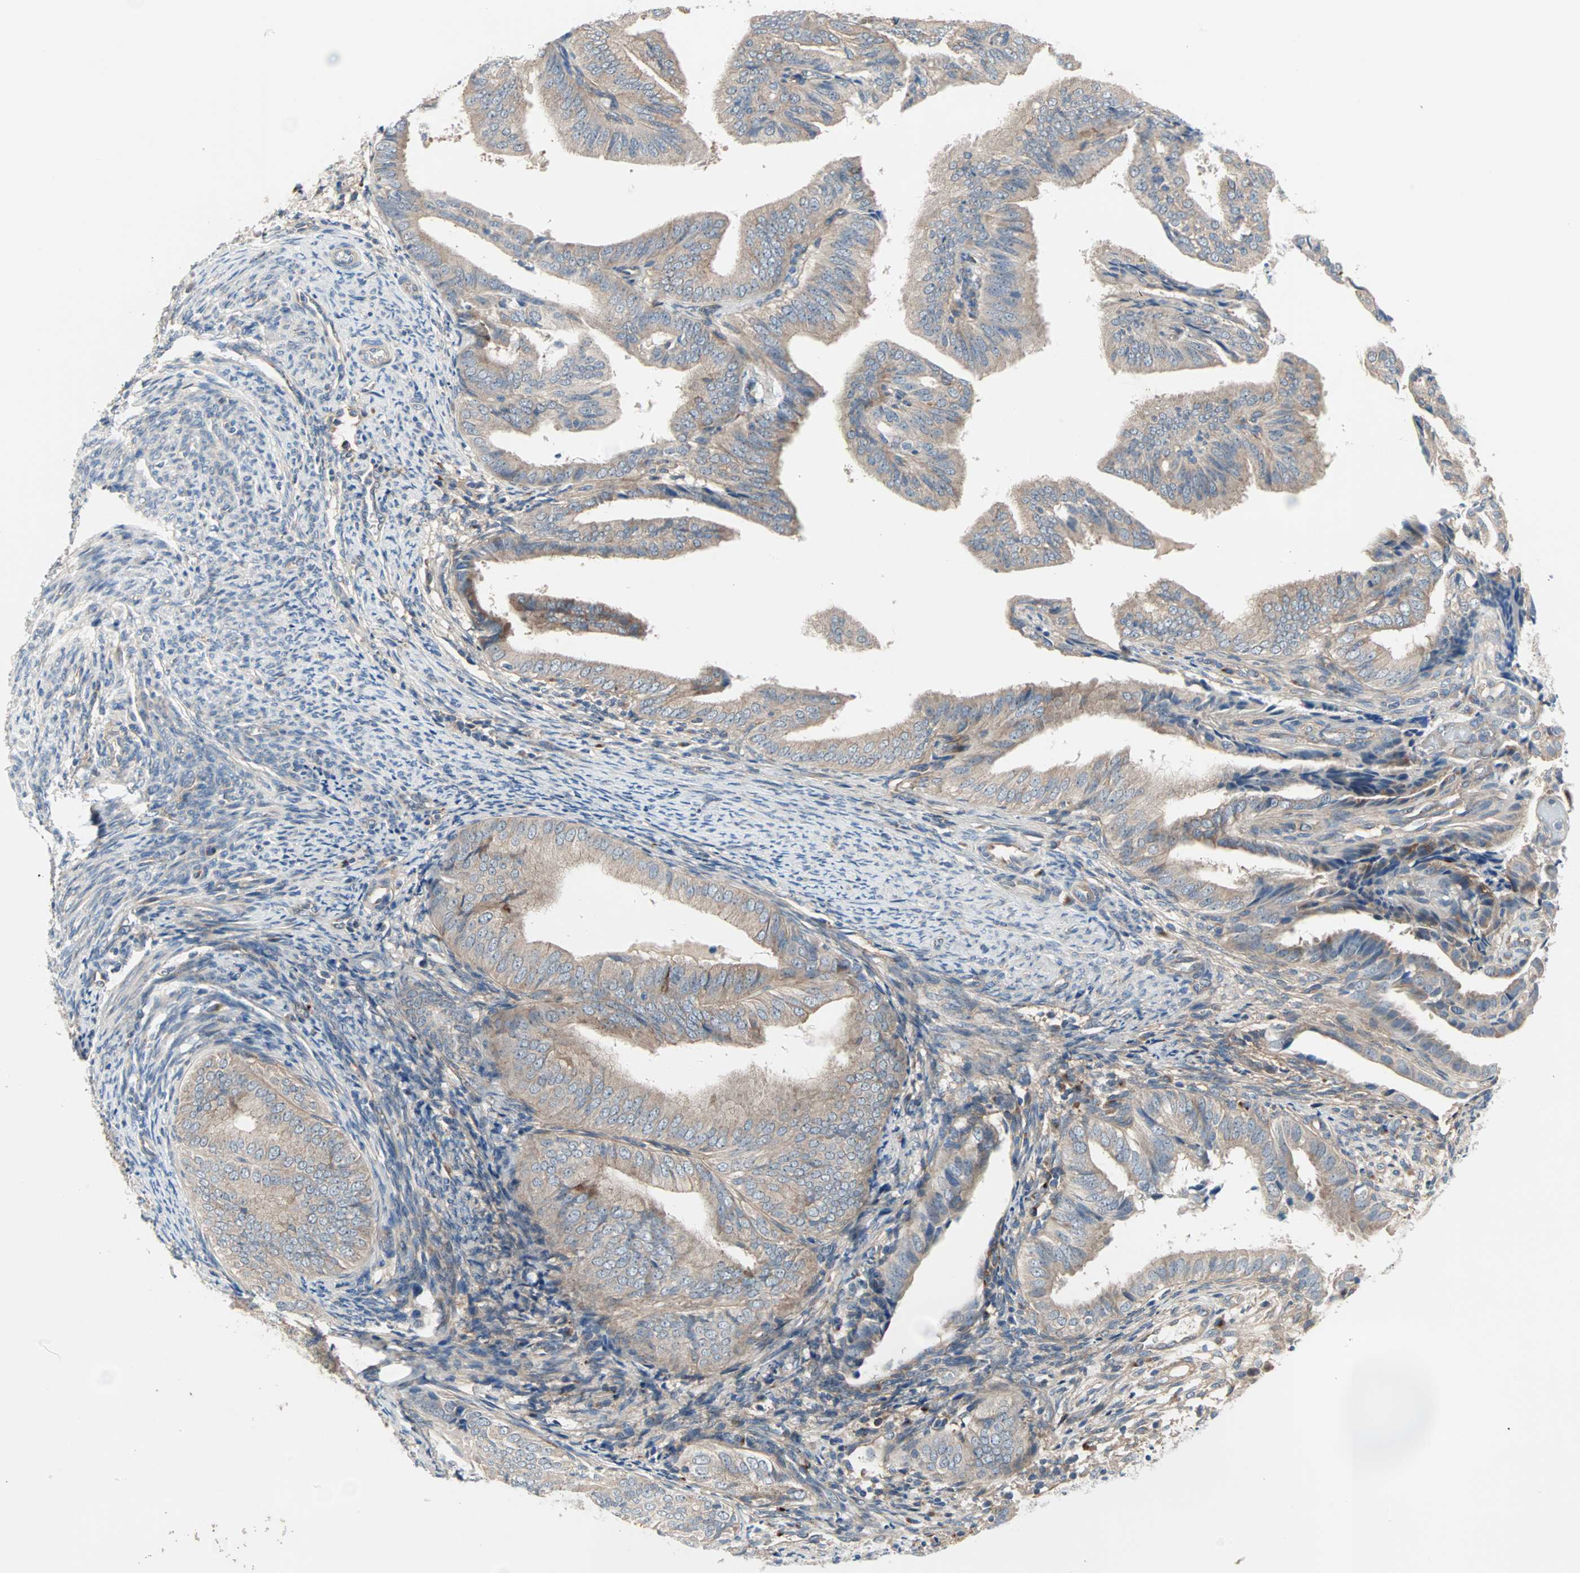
{"staining": {"intensity": "weak", "quantity": ">75%", "location": "cytoplasmic/membranous"}, "tissue": "endometrial cancer", "cell_type": "Tumor cells", "image_type": "cancer", "snomed": [{"axis": "morphology", "description": "Adenocarcinoma, NOS"}, {"axis": "topography", "description": "Endometrium"}], "caption": "Adenocarcinoma (endometrial) stained with DAB (3,3'-diaminobenzidine) immunohistochemistry (IHC) reveals low levels of weak cytoplasmic/membranous staining in about >75% of tumor cells.", "gene": "PDE8A", "patient": {"sex": "female", "age": 58}}